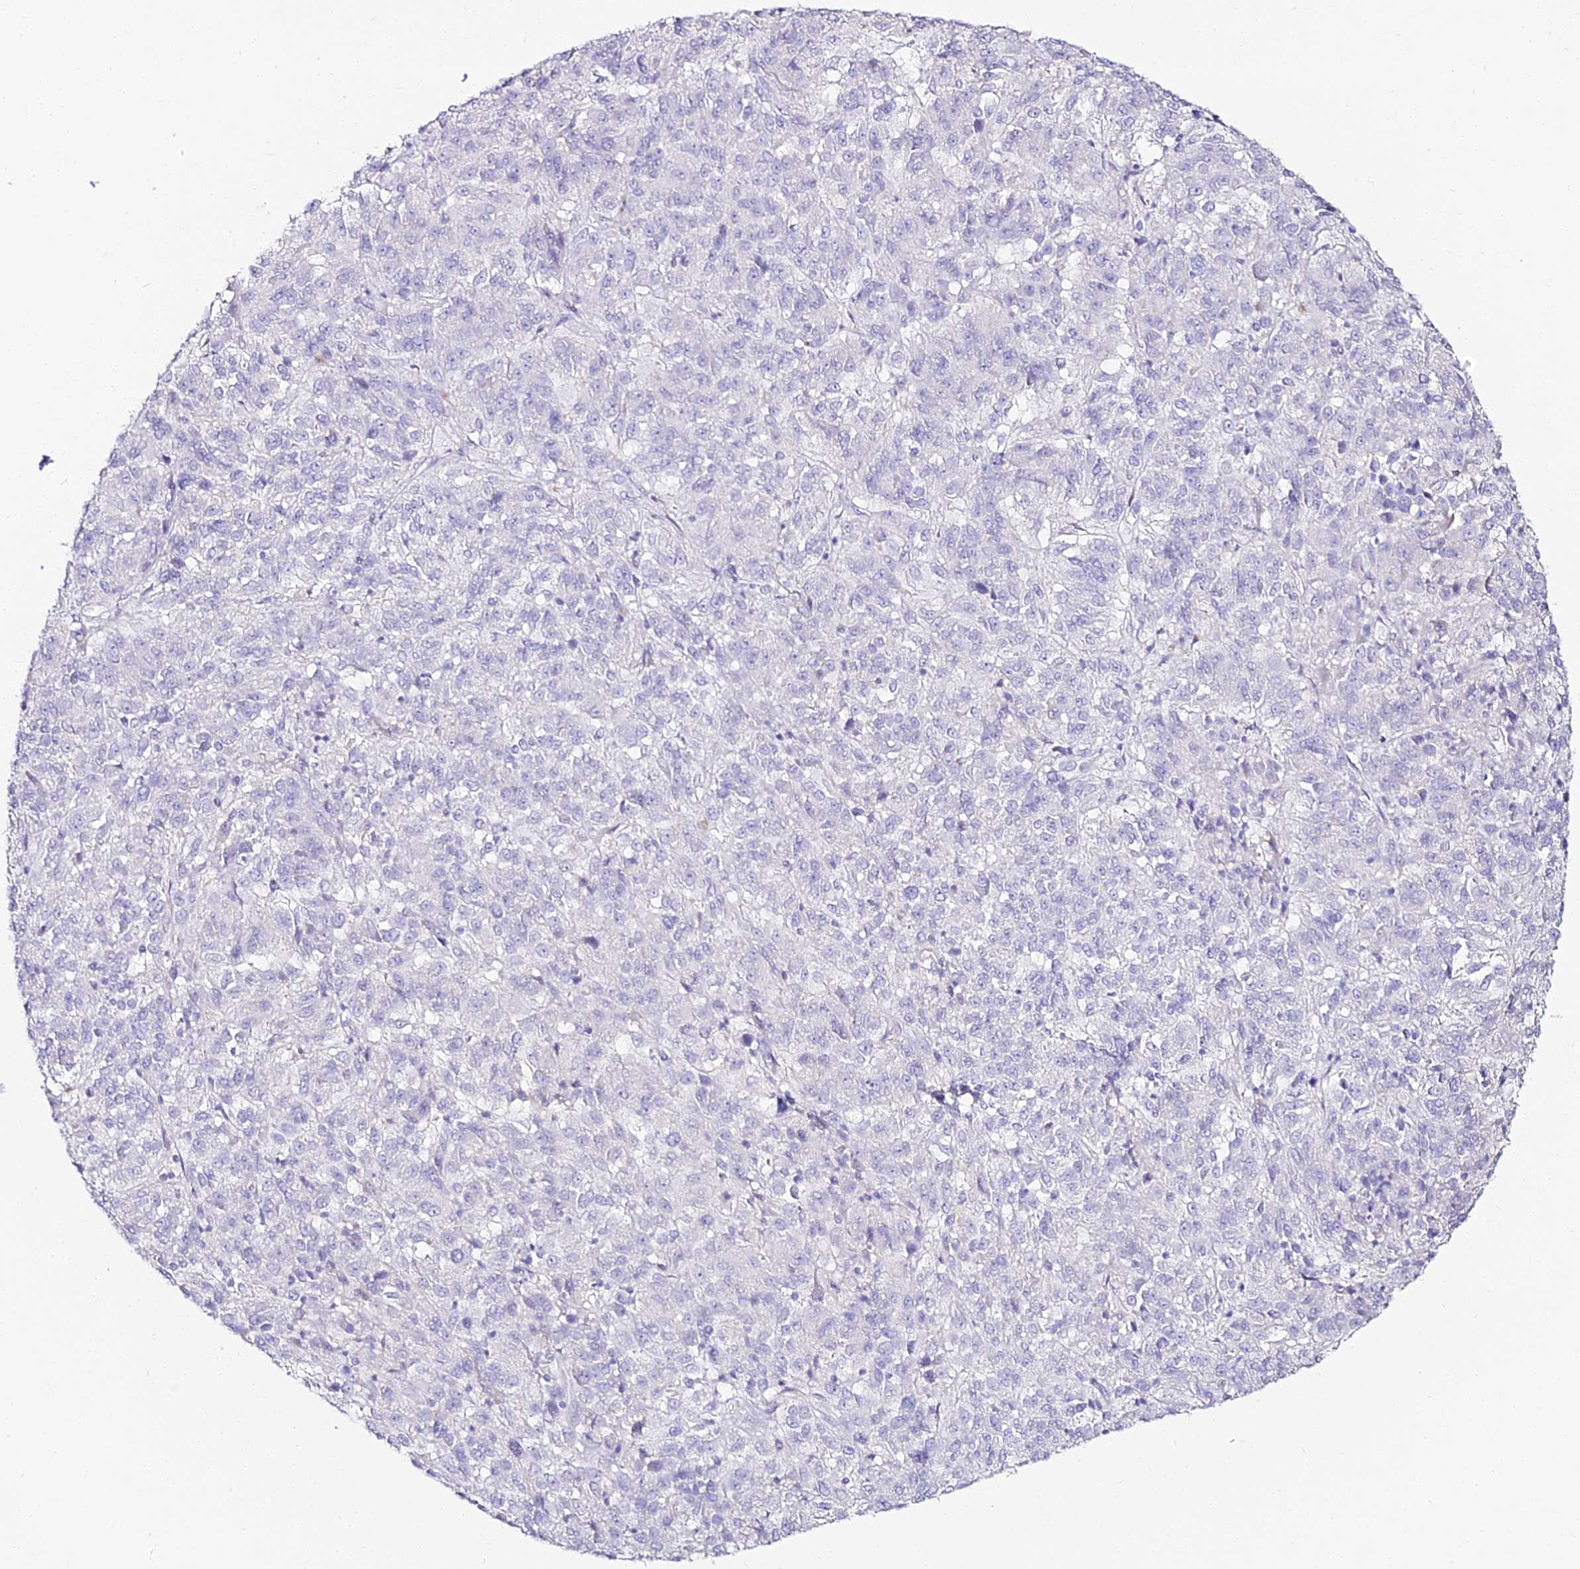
{"staining": {"intensity": "negative", "quantity": "none", "location": "none"}, "tissue": "melanoma", "cell_type": "Tumor cells", "image_type": "cancer", "snomed": [{"axis": "morphology", "description": "Malignant melanoma, Metastatic site"}, {"axis": "topography", "description": "Lung"}], "caption": "Immunohistochemistry (IHC) image of neoplastic tissue: human malignant melanoma (metastatic site) stained with DAB shows no significant protein staining in tumor cells.", "gene": "ALPG", "patient": {"sex": "male", "age": 64}}